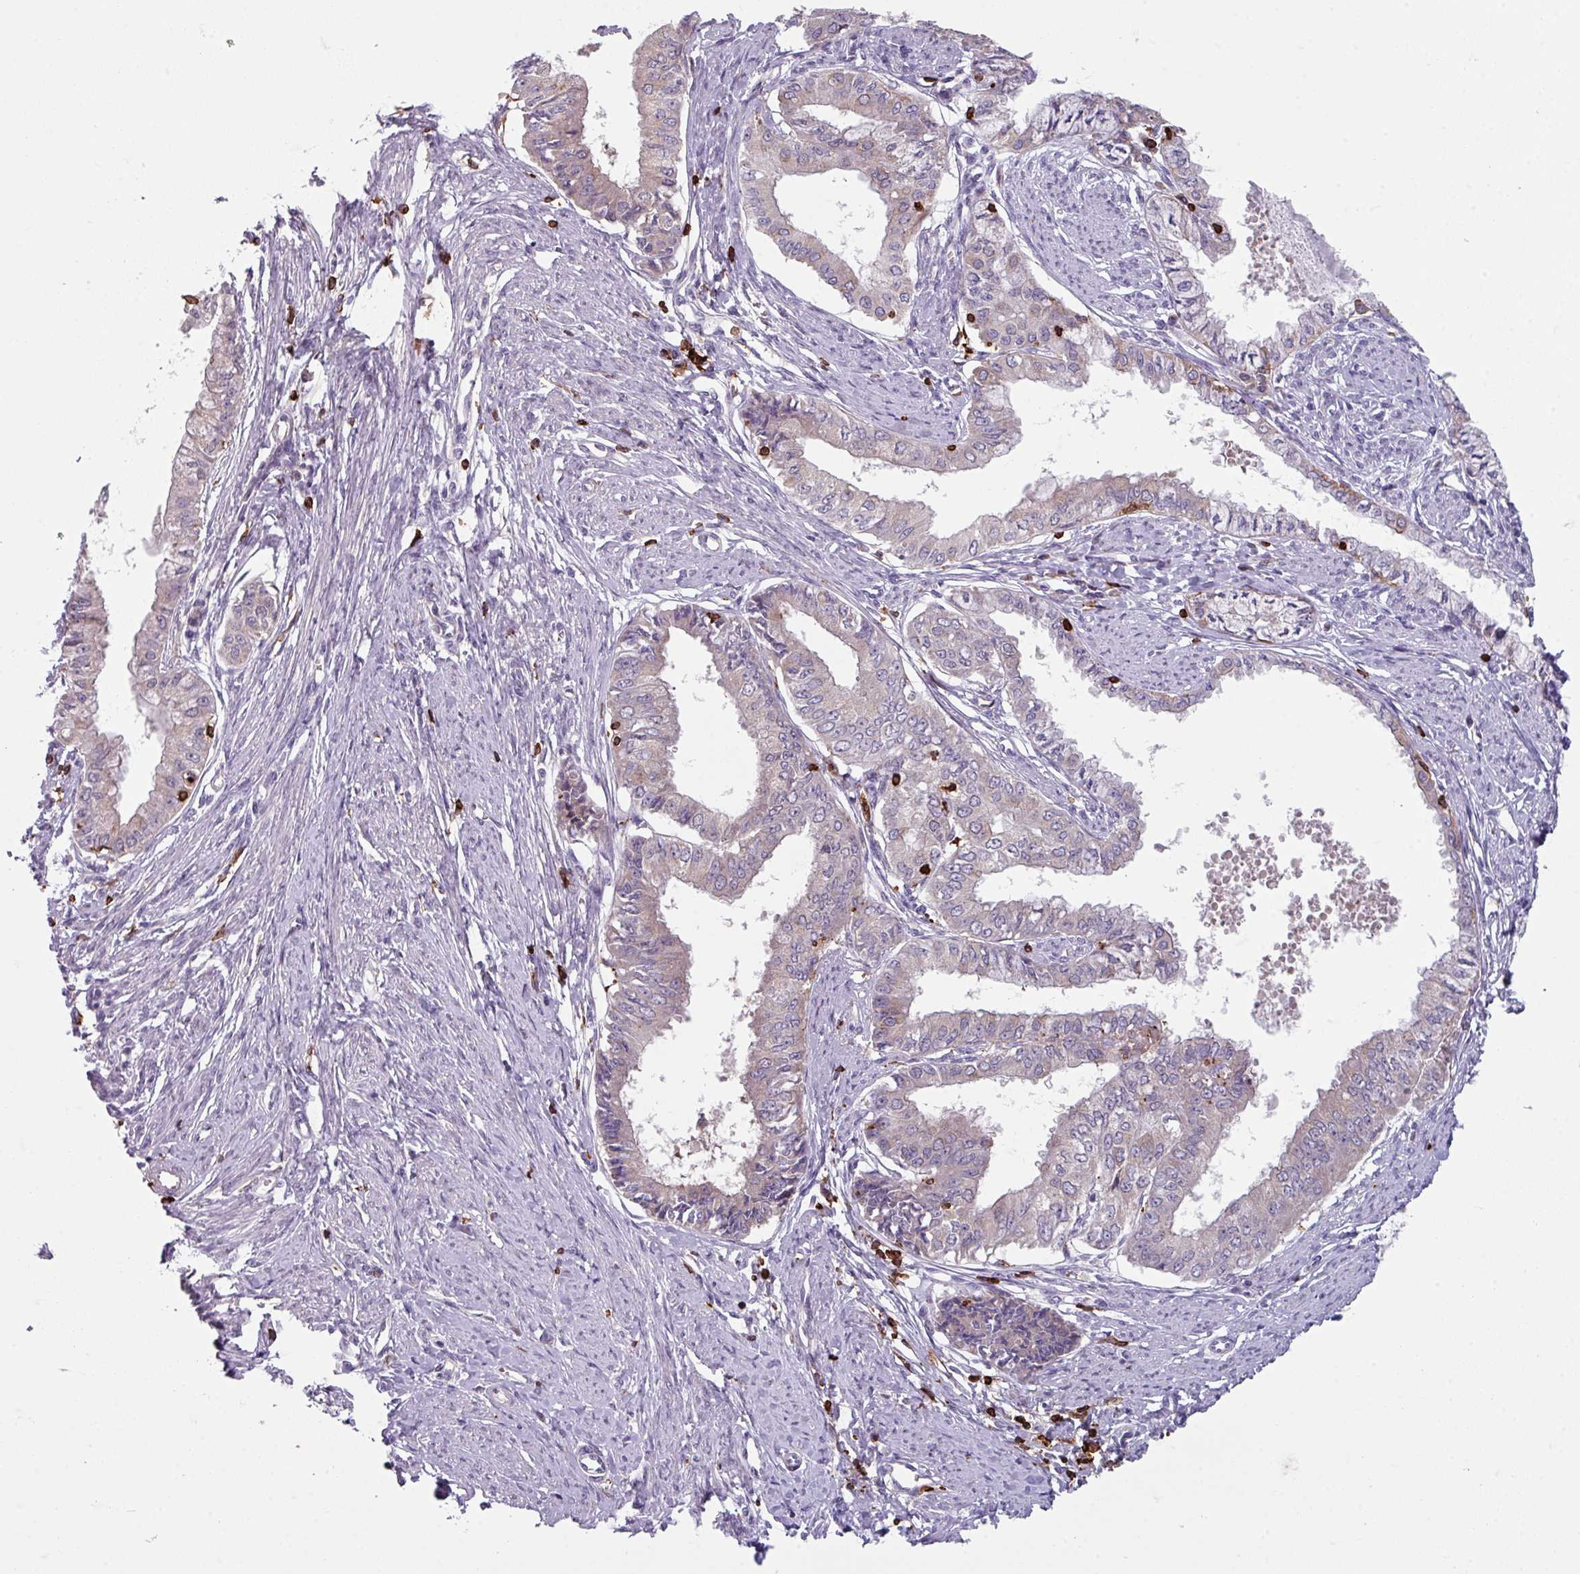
{"staining": {"intensity": "negative", "quantity": "none", "location": "none"}, "tissue": "endometrial cancer", "cell_type": "Tumor cells", "image_type": "cancer", "snomed": [{"axis": "morphology", "description": "Adenocarcinoma, NOS"}, {"axis": "topography", "description": "Endometrium"}], "caption": "Tumor cells are negative for protein expression in human endometrial cancer (adenocarcinoma).", "gene": "NEDD9", "patient": {"sex": "female", "age": 76}}